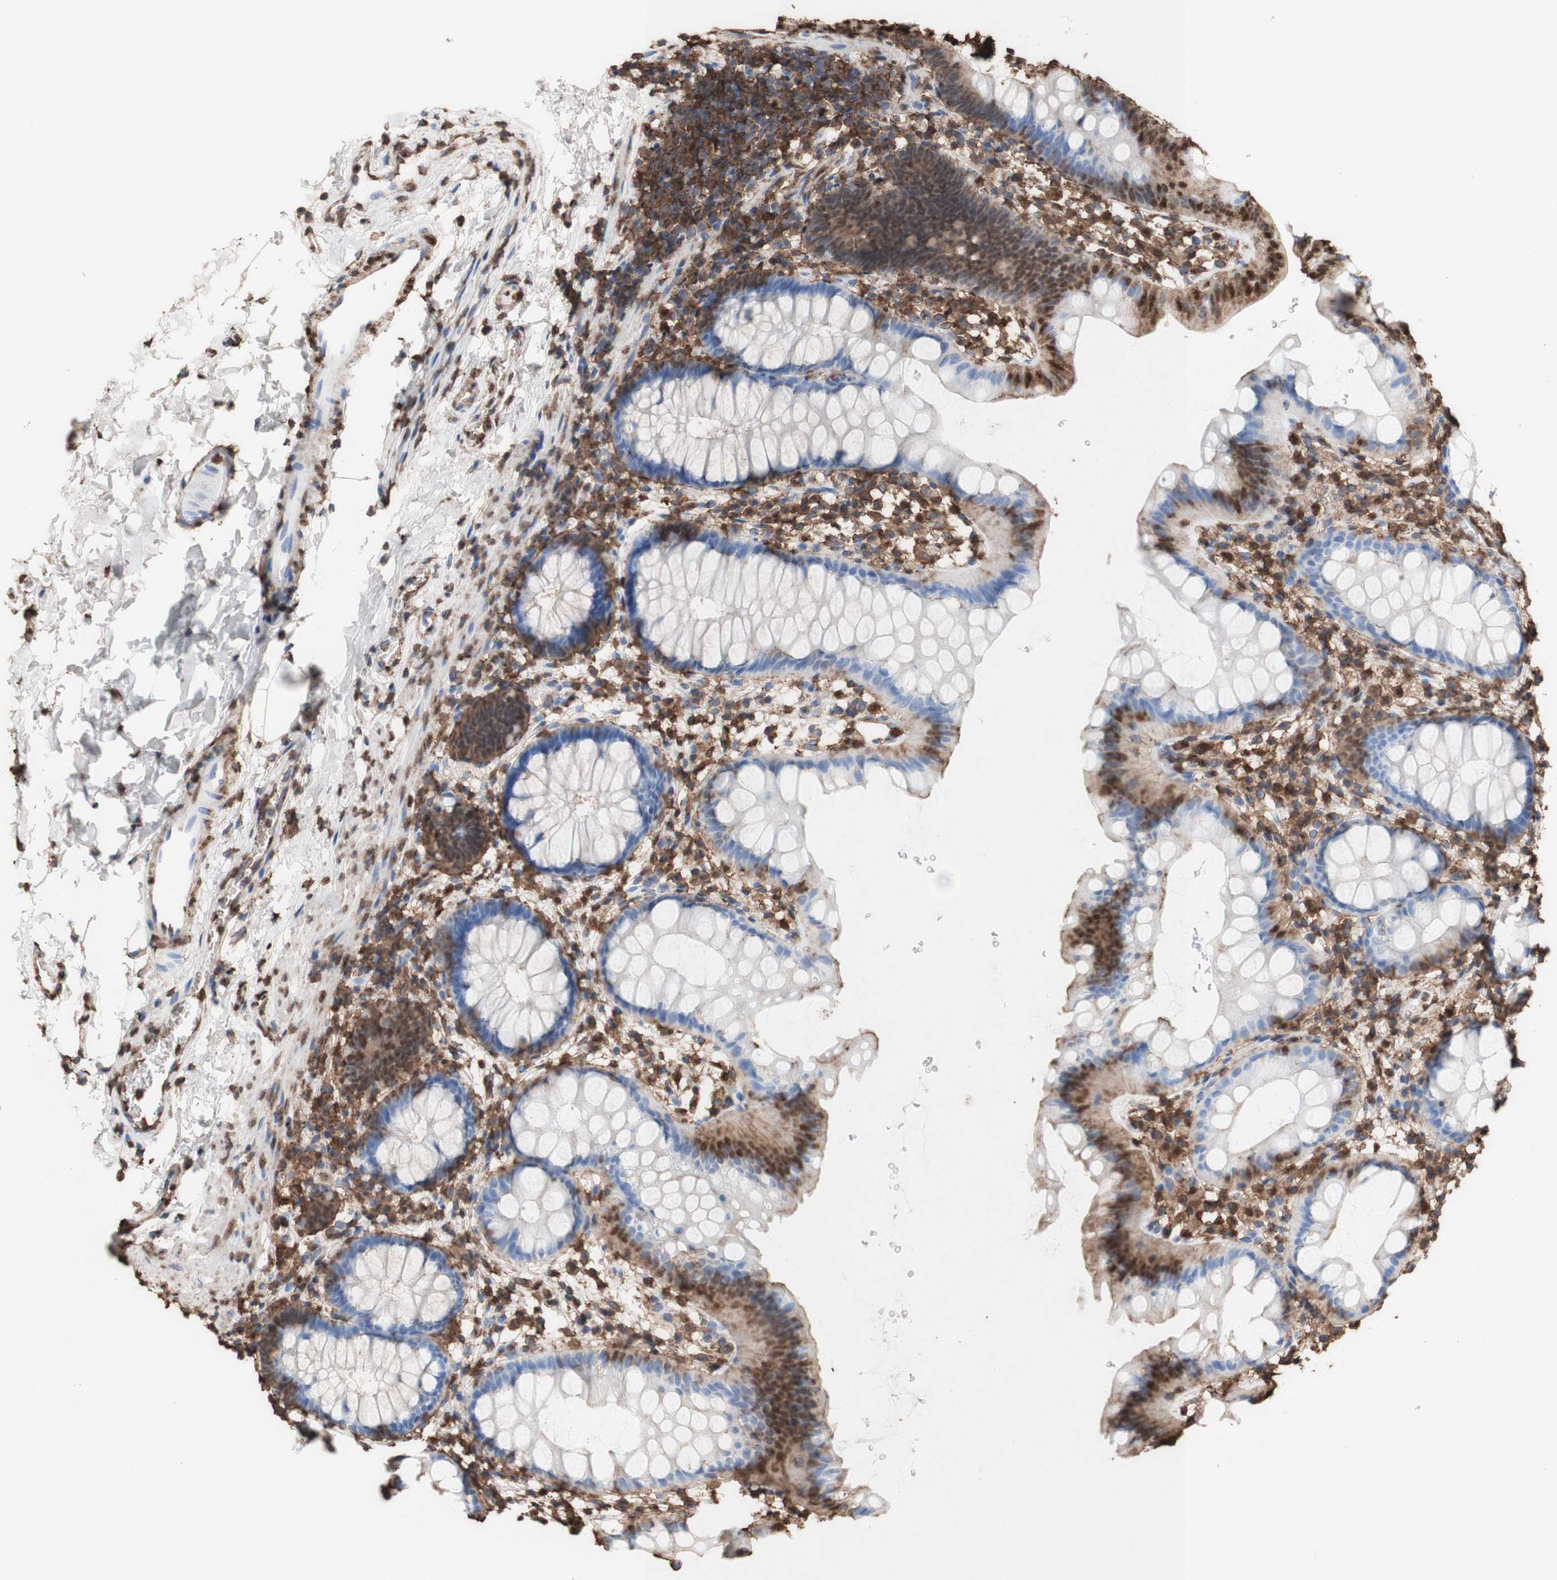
{"staining": {"intensity": "moderate", "quantity": "<25%", "location": "cytoplasmic/membranous,nuclear"}, "tissue": "rectum", "cell_type": "Glandular cells", "image_type": "normal", "snomed": [{"axis": "morphology", "description": "Normal tissue, NOS"}, {"axis": "topography", "description": "Rectum"}], "caption": "A high-resolution photomicrograph shows immunohistochemistry (IHC) staining of normal rectum, which displays moderate cytoplasmic/membranous,nuclear staining in approximately <25% of glandular cells.", "gene": "PIDD1", "patient": {"sex": "female", "age": 24}}